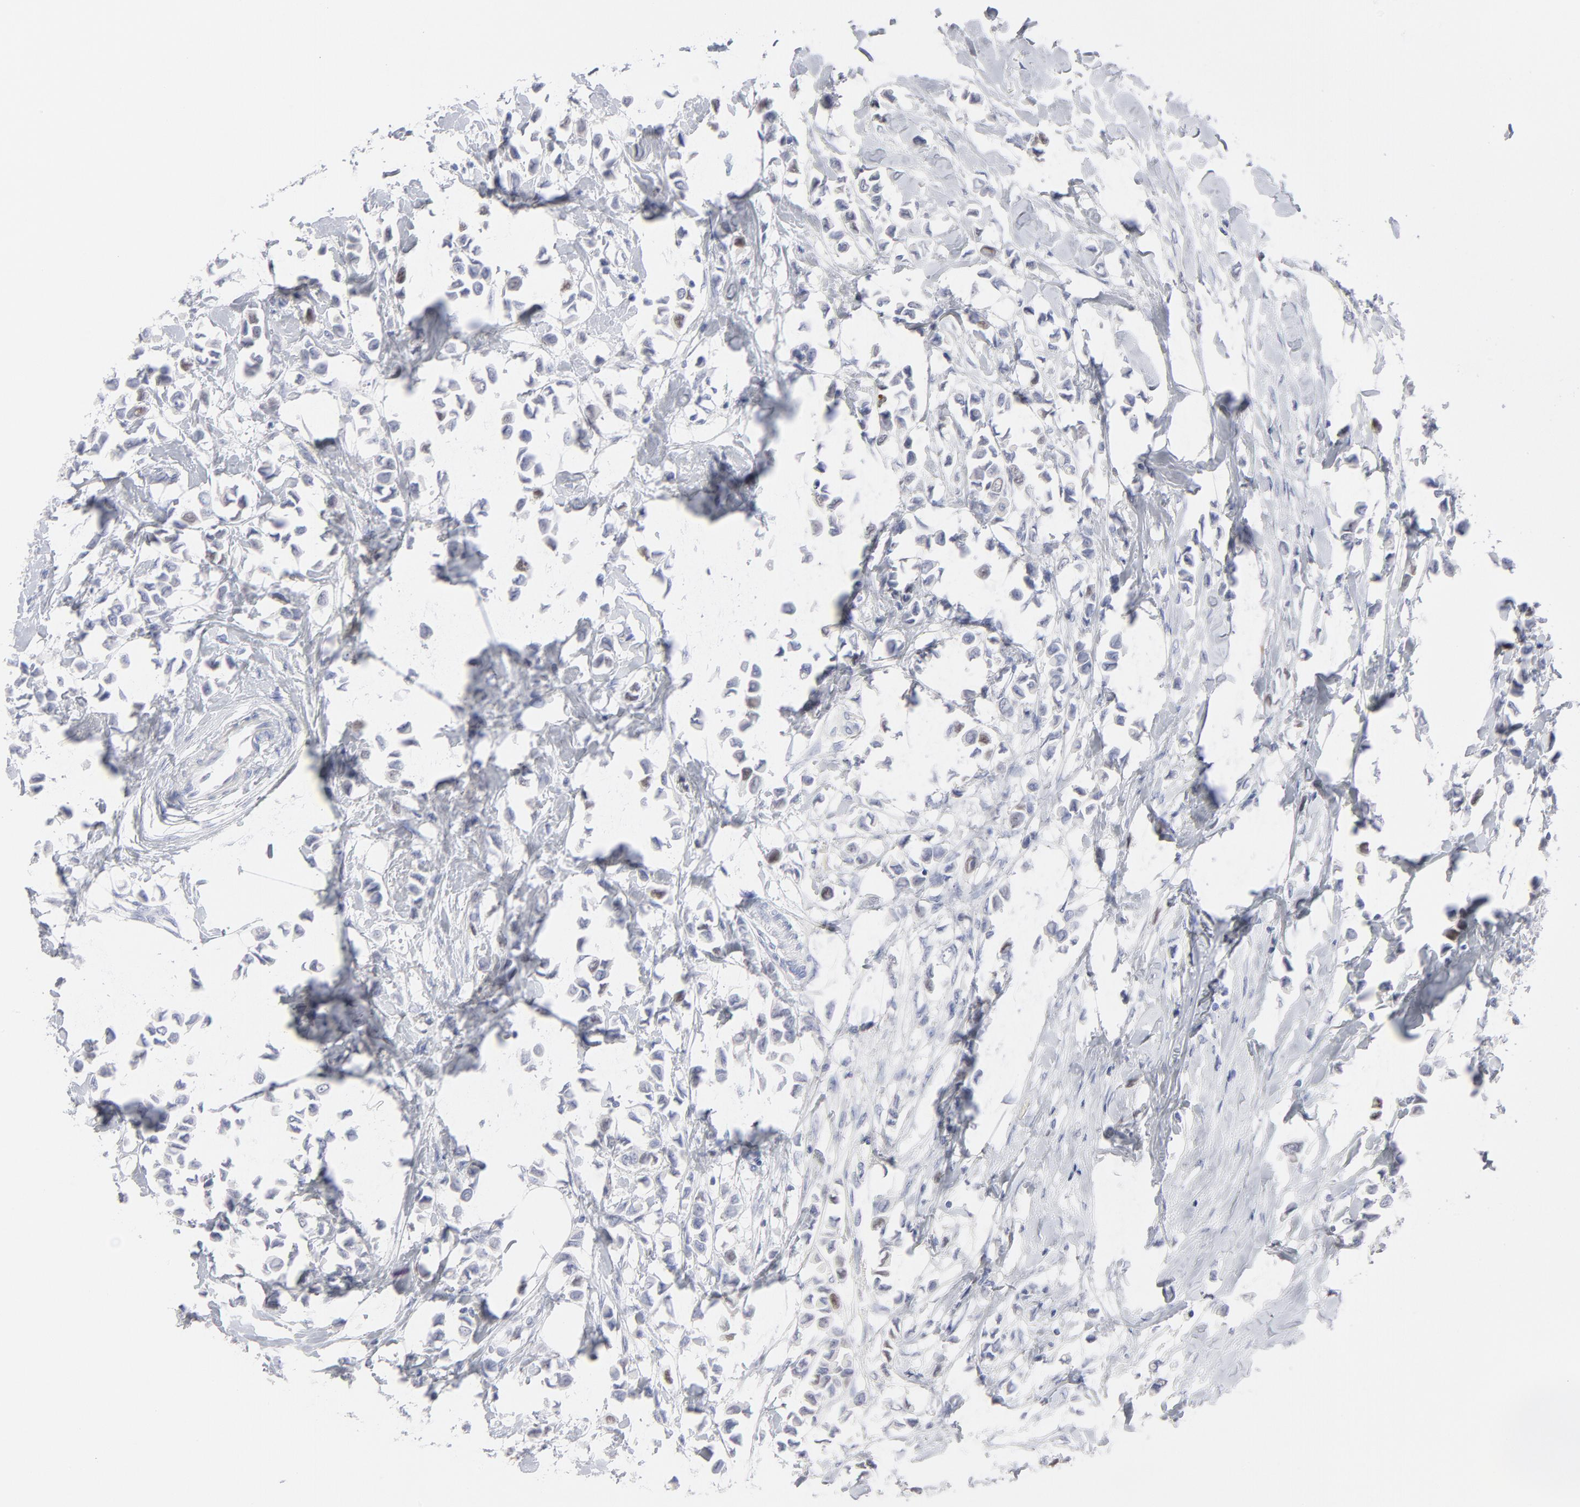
{"staining": {"intensity": "weak", "quantity": "<25%", "location": "nuclear"}, "tissue": "breast cancer", "cell_type": "Tumor cells", "image_type": "cancer", "snomed": [{"axis": "morphology", "description": "Lobular carcinoma"}, {"axis": "topography", "description": "Breast"}], "caption": "Photomicrograph shows no significant protein staining in tumor cells of breast cancer.", "gene": "MCM7", "patient": {"sex": "female", "age": 51}}